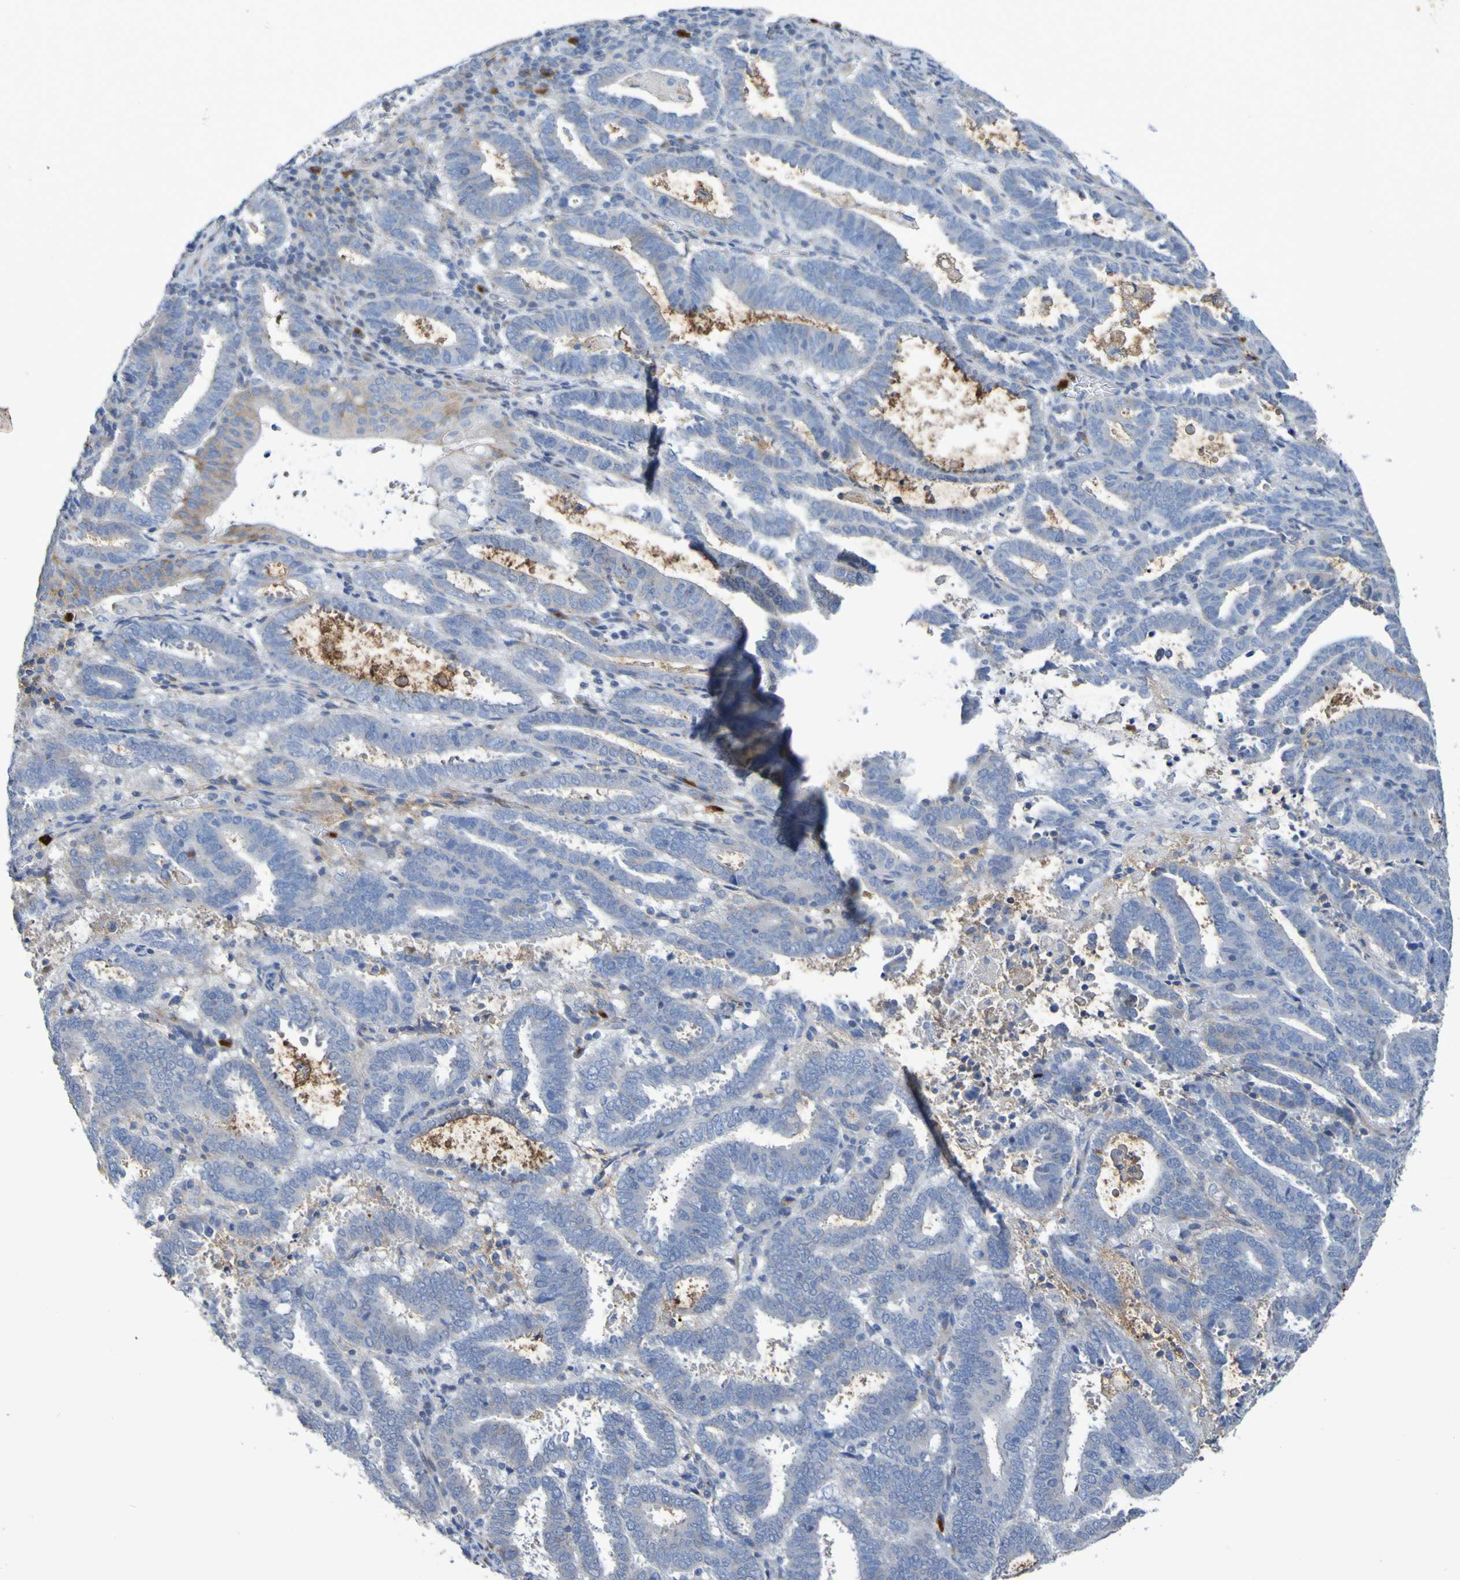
{"staining": {"intensity": "weak", "quantity": "<25%", "location": "cytoplasmic/membranous"}, "tissue": "endometrial cancer", "cell_type": "Tumor cells", "image_type": "cancer", "snomed": [{"axis": "morphology", "description": "Adenocarcinoma, NOS"}, {"axis": "topography", "description": "Uterus"}], "caption": "Immunohistochemistry of adenocarcinoma (endometrial) shows no staining in tumor cells. (Brightfield microscopy of DAB (3,3'-diaminobenzidine) IHC at high magnification).", "gene": "C11orf24", "patient": {"sex": "female", "age": 83}}